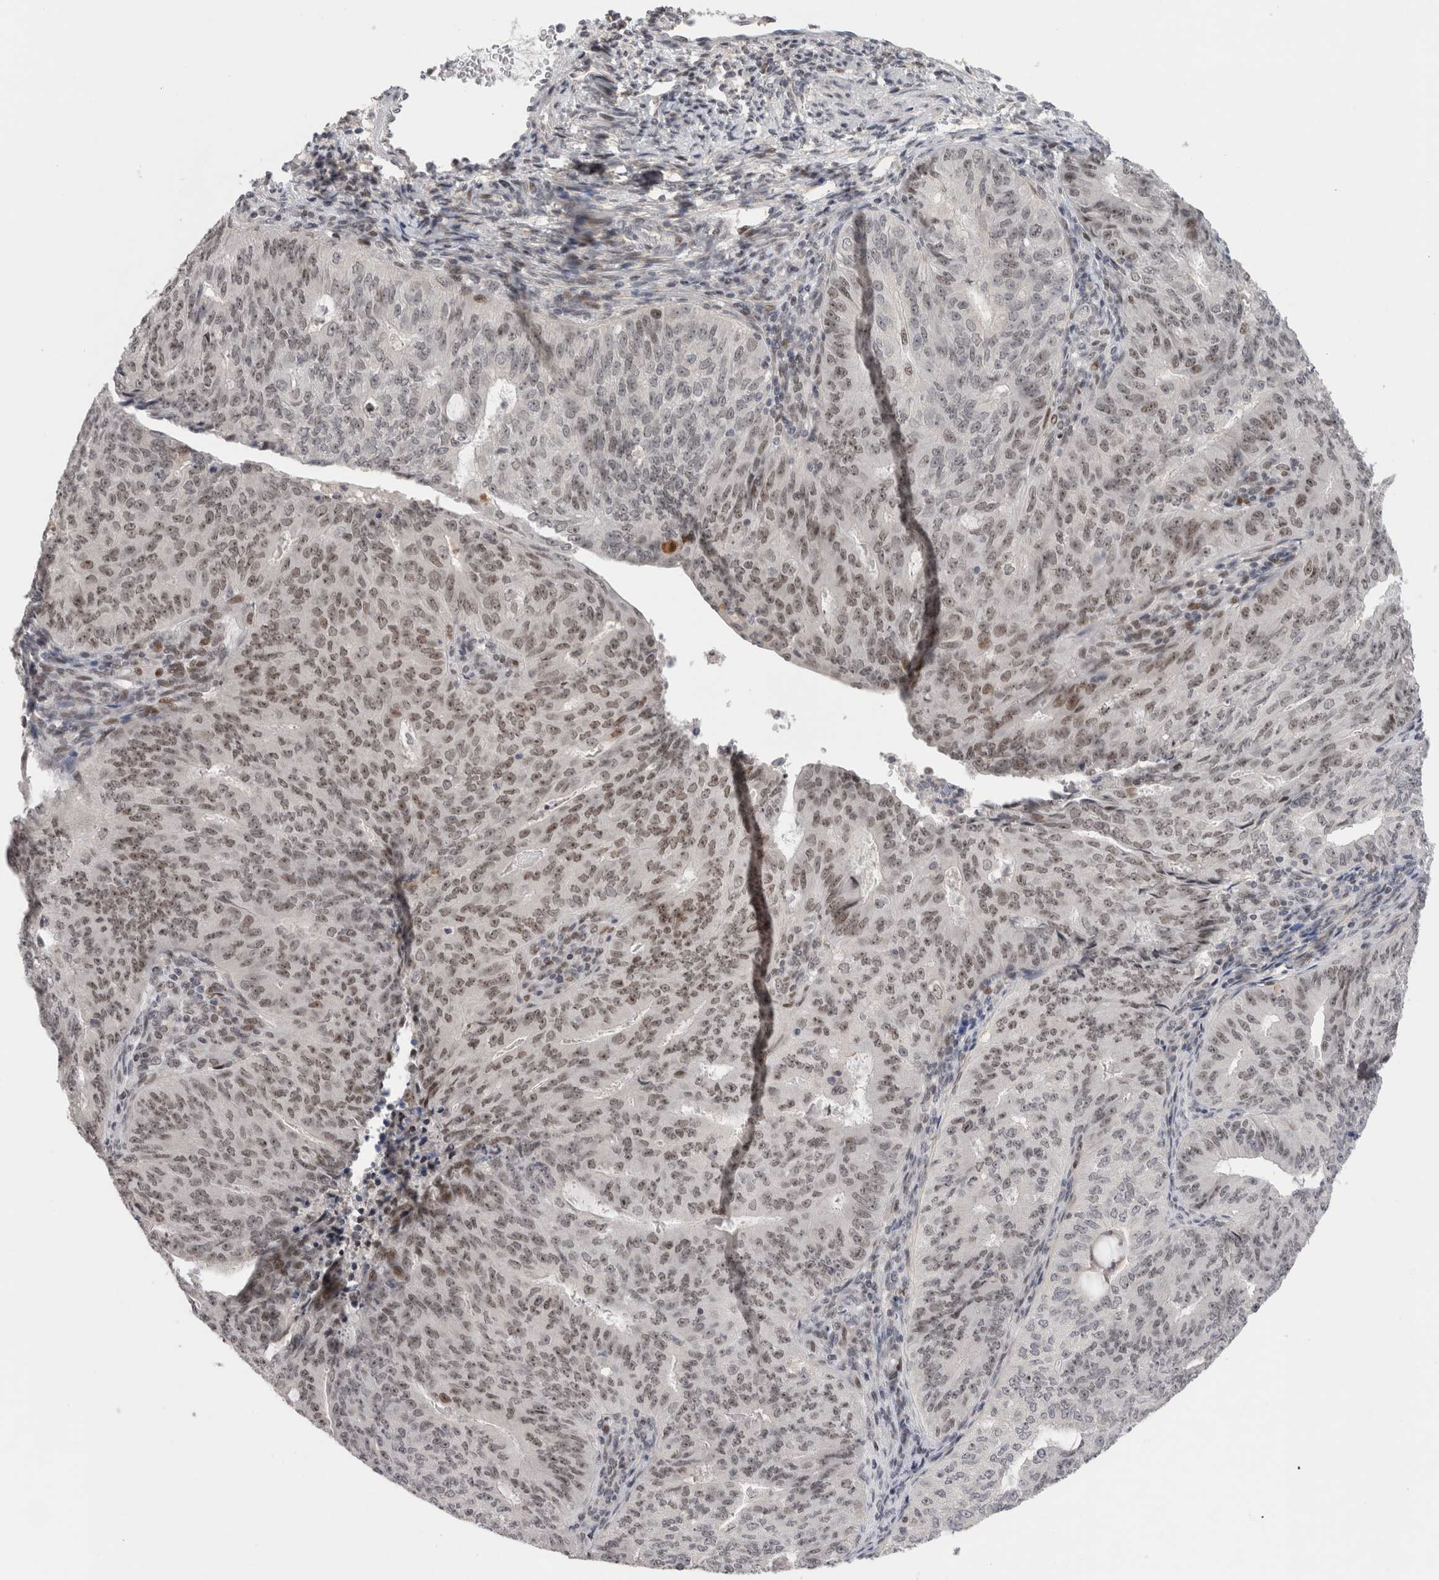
{"staining": {"intensity": "weak", "quantity": ">75%", "location": "nuclear"}, "tissue": "endometrial cancer", "cell_type": "Tumor cells", "image_type": "cancer", "snomed": [{"axis": "morphology", "description": "Adenocarcinoma, NOS"}, {"axis": "topography", "description": "Endometrium"}], "caption": "Endometrial cancer (adenocarcinoma) stained with DAB immunohistochemistry displays low levels of weak nuclear expression in approximately >75% of tumor cells.", "gene": "ZNF521", "patient": {"sex": "female", "age": 32}}